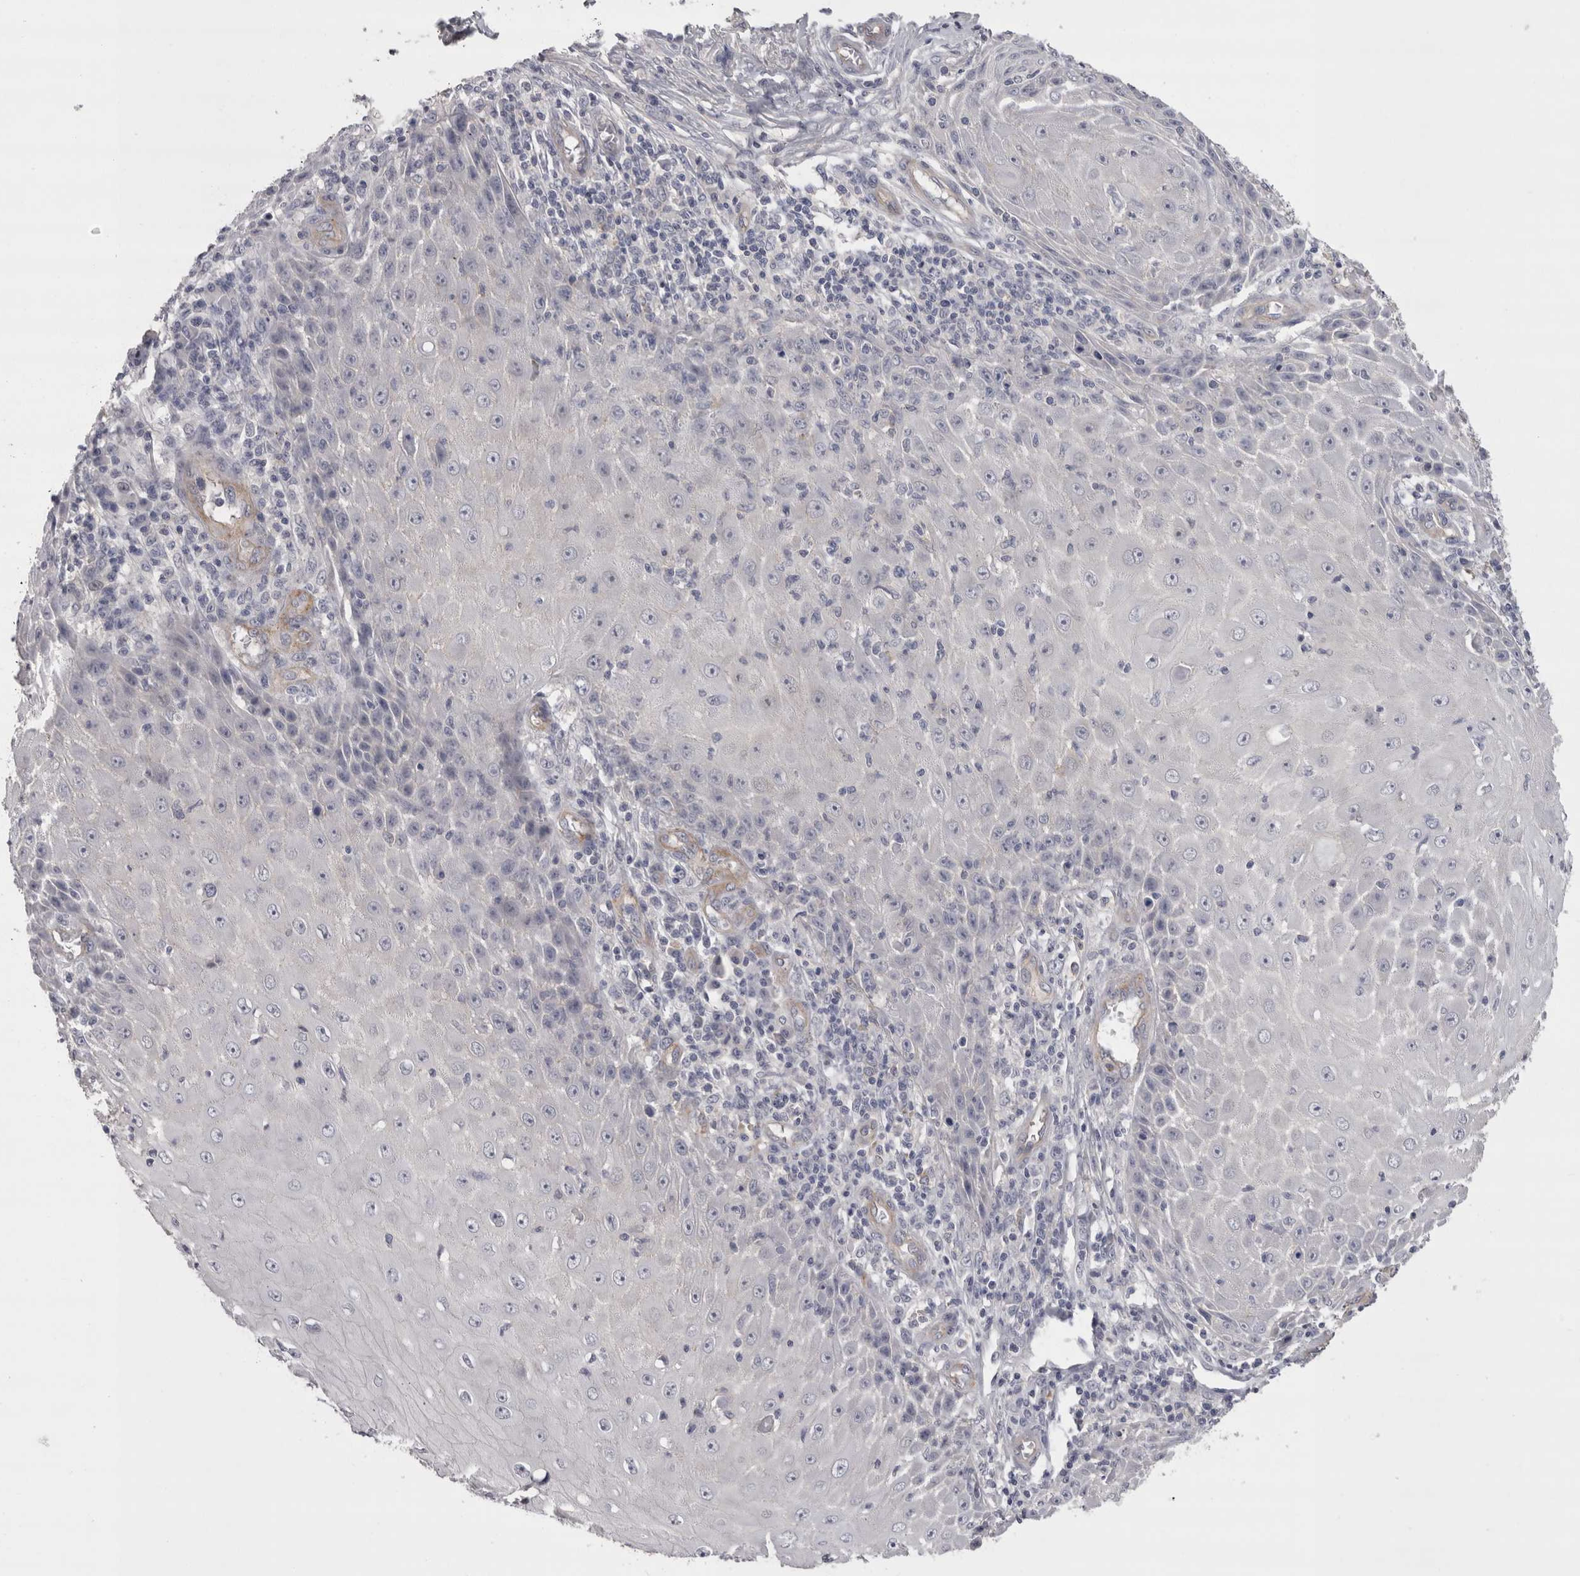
{"staining": {"intensity": "negative", "quantity": "none", "location": "none"}, "tissue": "skin cancer", "cell_type": "Tumor cells", "image_type": "cancer", "snomed": [{"axis": "morphology", "description": "Squamous cell carcinoma, NOS"}, {"axis": "topography", "description": "Skin"}], "caption": "A micrograph of human skin squamous cell carcinoma is negative for staining in tumor cells. The staining was performed using DAB (3,3'-diaminobenzidine) to visualize the protein expression in brown, while the nuclei were stained in blue with hematoxylin (Magnification: 20x).", "gene": "LYZL6", "patient": {"sex": "female", "age": 73}}